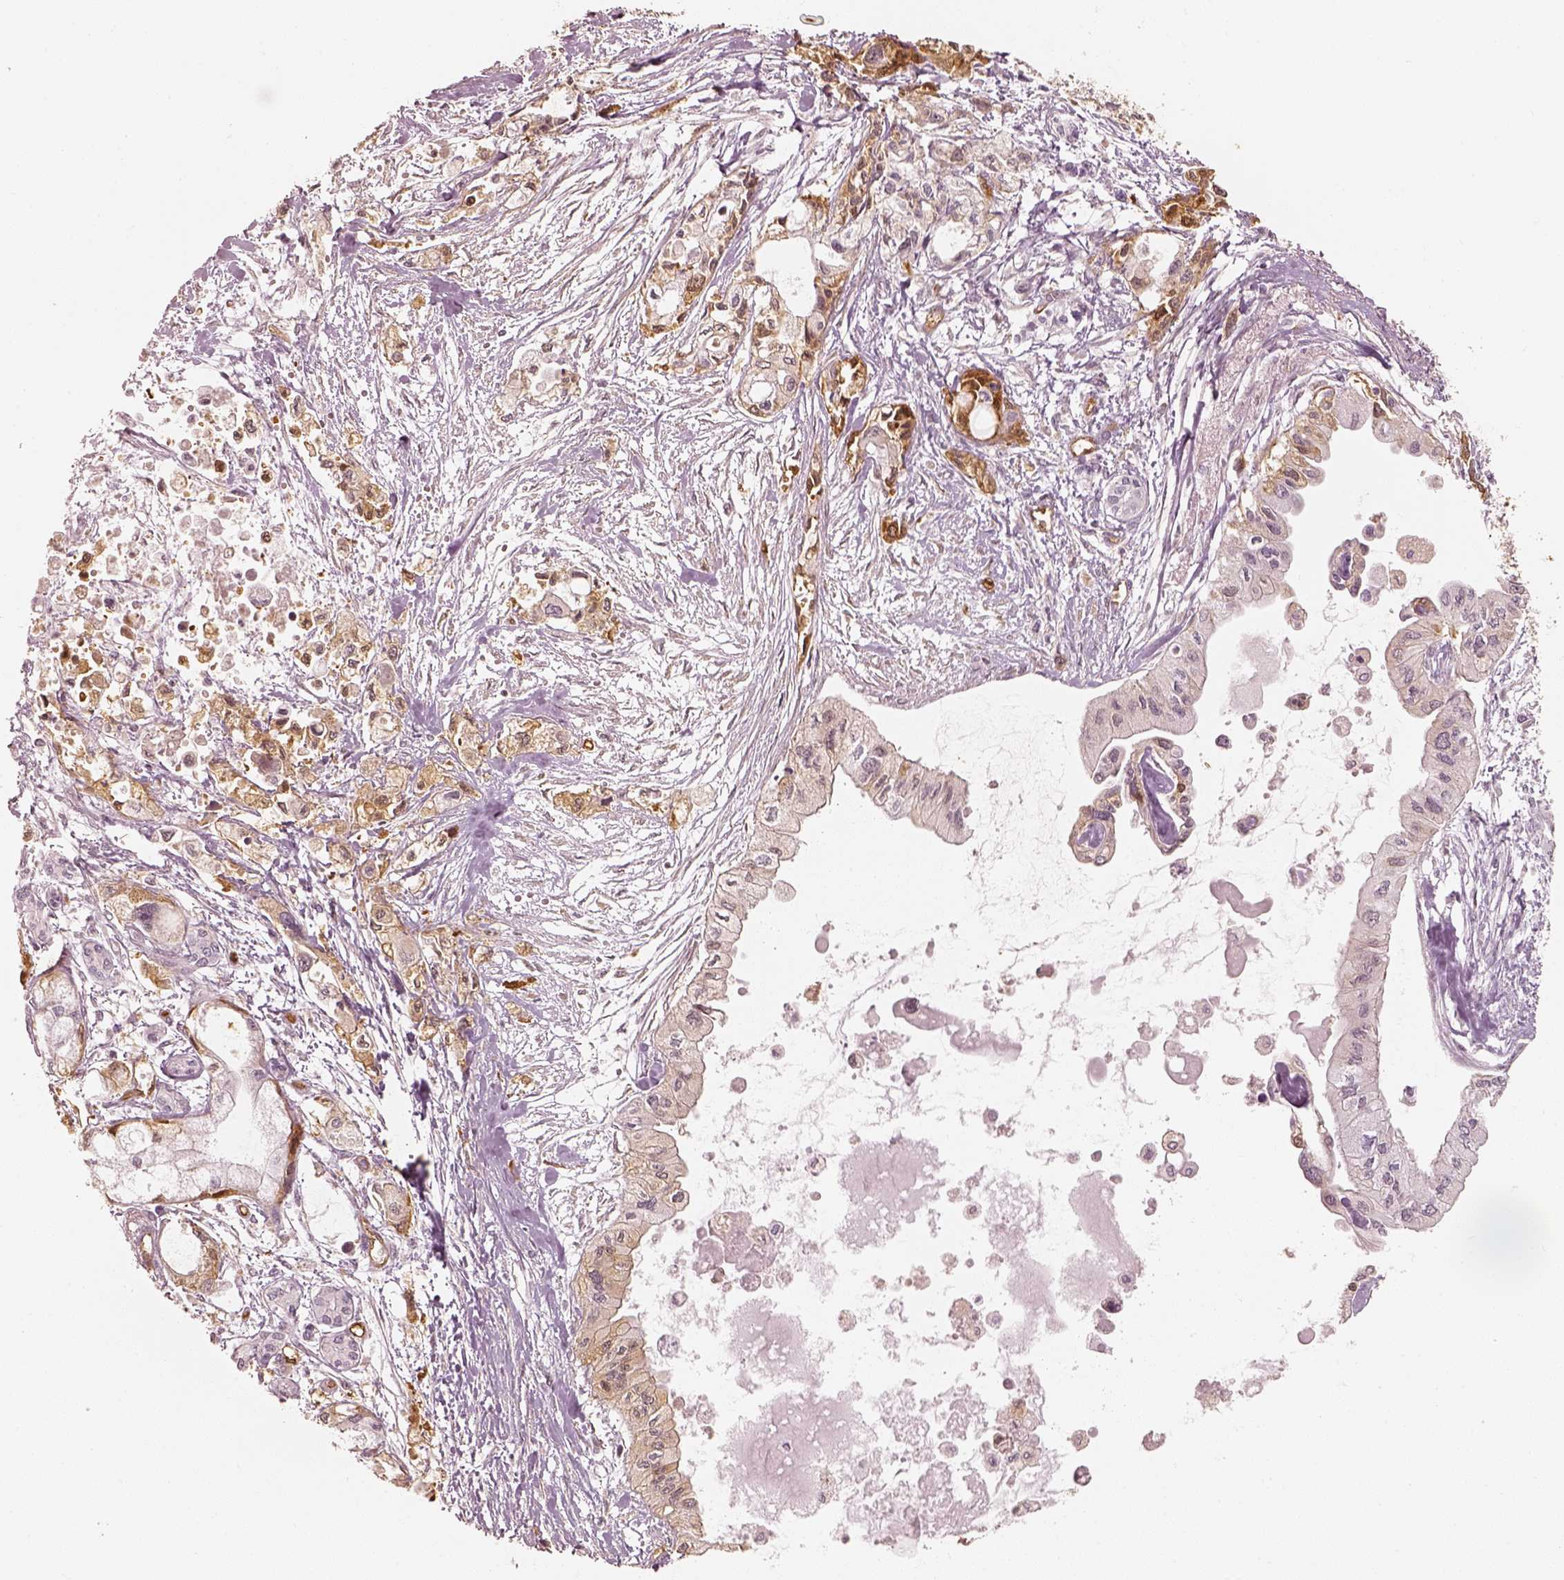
{"staining": {"intensity": "weak", "quantity": "<25%", "location": "cytoplasmic/membranous"}, "tissue": "pancreatic cancer", "cell_type": "Tumor cells", "image_type": "cancer", "snomed": [{"axis": "morphology", "description": "Adenocarcinoma, NOS"}, {"axis": "topography", "description": "Pancreas"}], "caption": "The micrograph shows no staining of tumor cells in pancreatic cancer.", "gene": "FSCN1", "patient": {"sex": "female", "age": 61}}